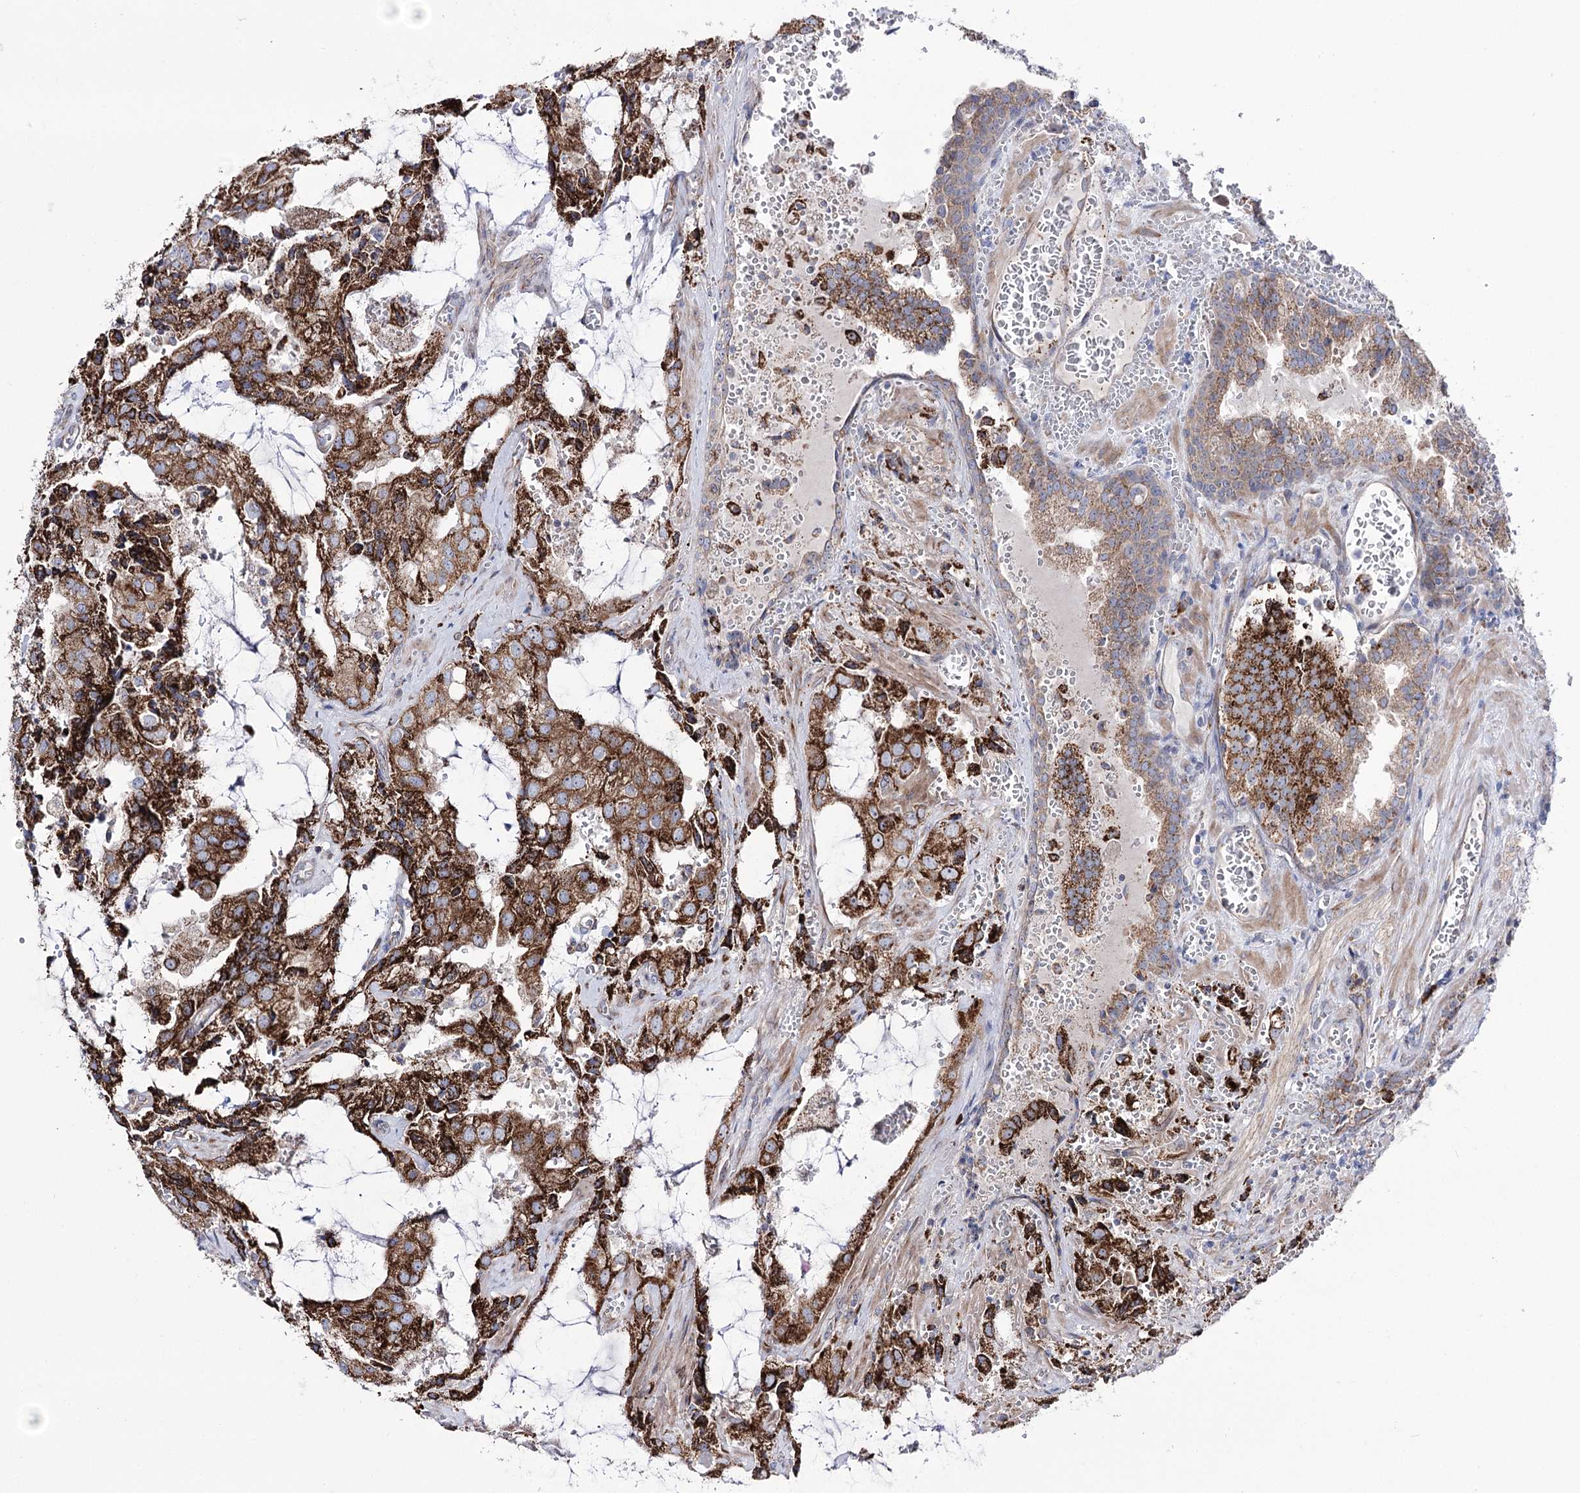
{"staining": {"intensity": "strong", "quantity": ">75%", "location": "cytoplasmic/membranous"}, "tissue": "prostate cancer", "cell_type": "Tumor cells", "image_type": "cancer", "snomed": [{"axis": "morphology", "description": "Adenocarcinoma, High grade"}, {"axis": "topography", "description": "Prostate"}], "caption": "Immunohistochemistry (DAB) staining of human prostate cancer displays strong cytoplasmic/membranous protein positivity in about >75% of tumor cells.", "gene": "METTL5", "patient": {"sex": "male", "age": 68}}